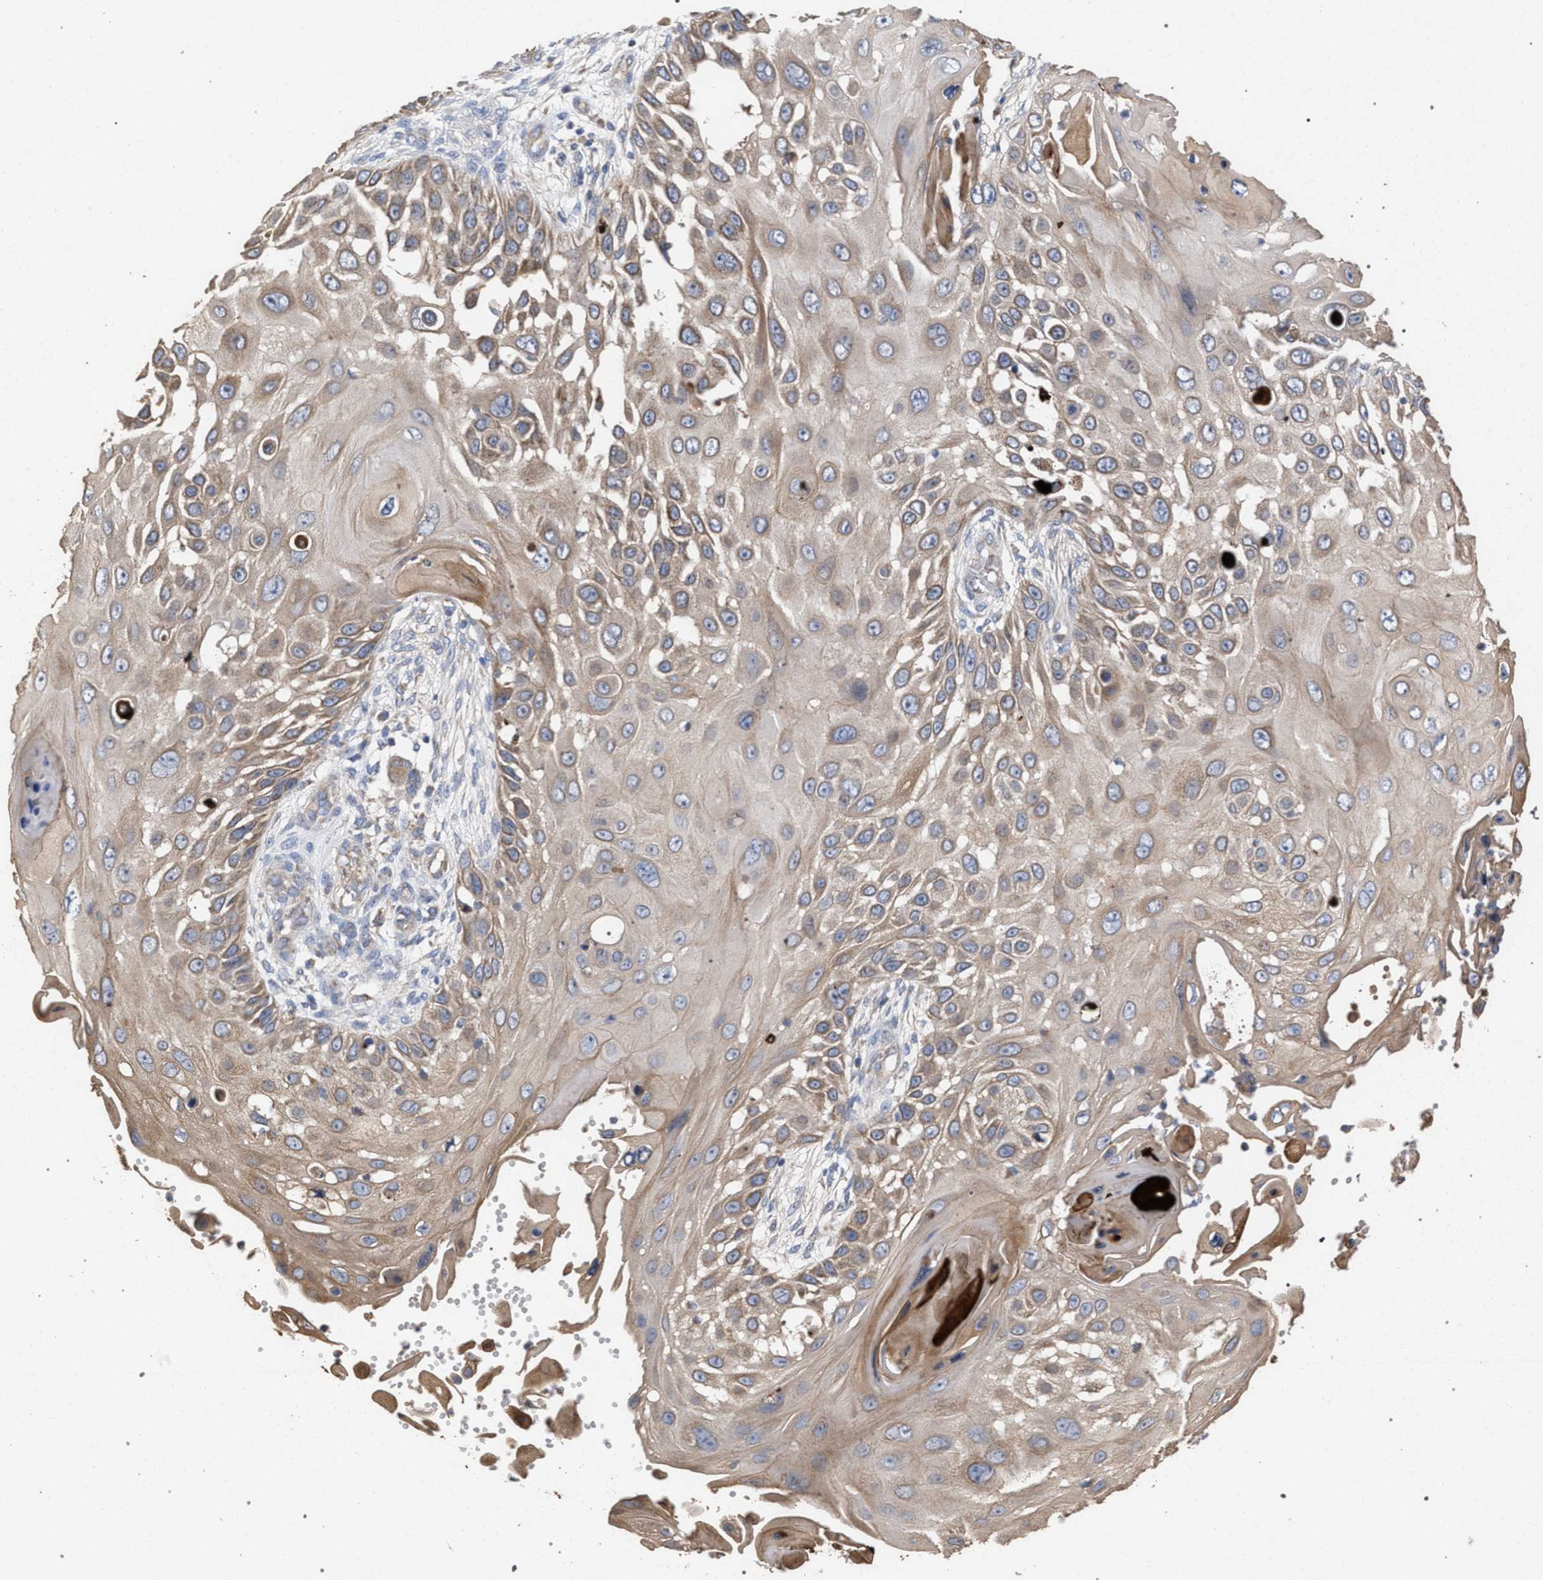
{"staining": {"intensity": "weak", "quantity": ">75%", "location": "cytoplasmic/membranous"}, "tissue": "skin cancer", "cell_type": "Tumor cells", "image_type": "cancer", "snomed": [{"axis": "morphology", "description": "Squamous cell carcinoma, NOS"}, {"axis": "topography", "description": "Skin"}], "caption": "Skin cancer stained for a protein (brown) shows weak cytoplasmic/membranous positive expression in about >75% of tumor cells.", "gene": "BCL2L12", "patient": {"sex": "female", "age": 44}}